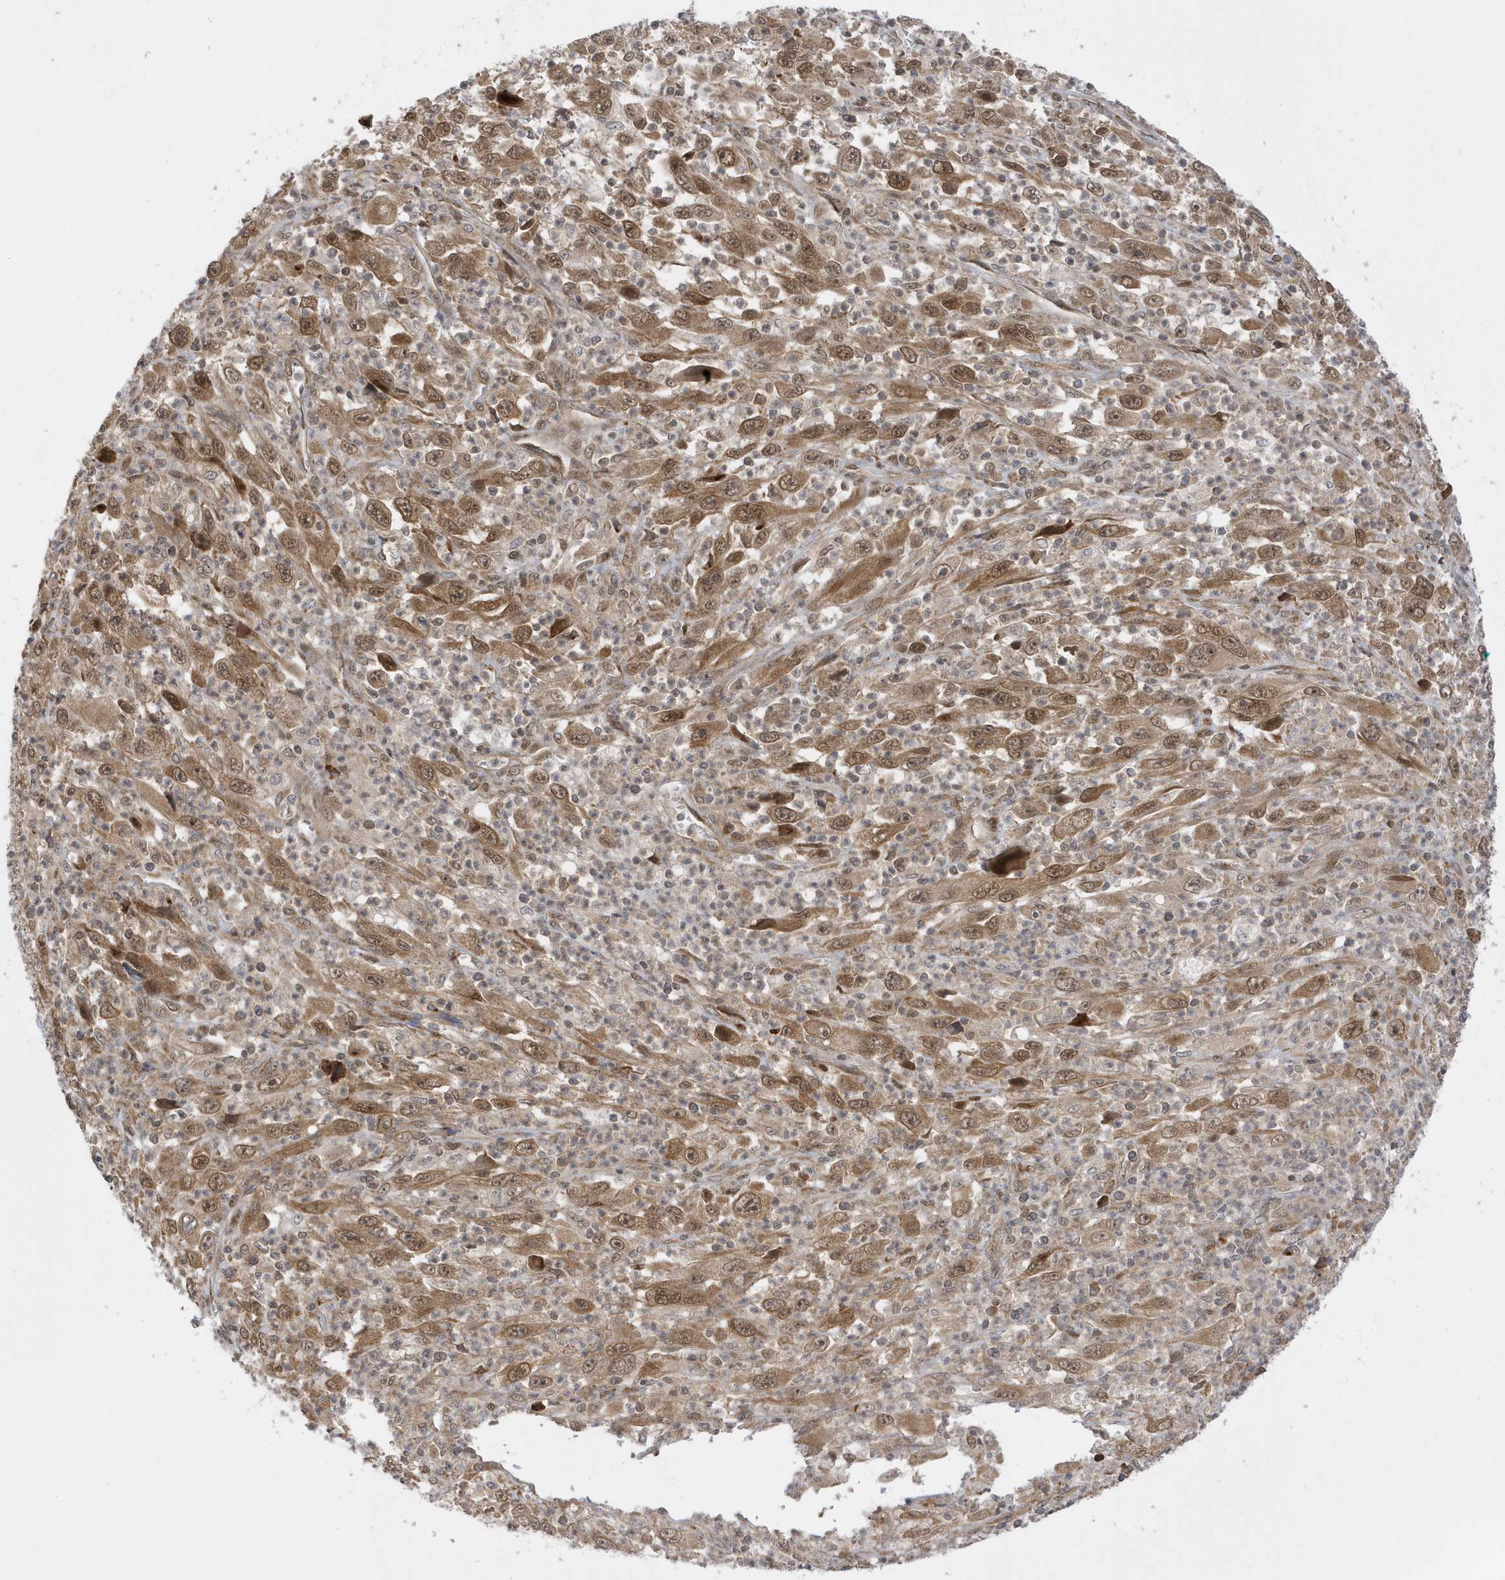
{"staining": {"intensity": "moderate", "quantity": ">75%", "location": "cytoplasmic/membranous,nuclear"}, "tissue": "melanoma", "cell_type": "Tumor cells", "image_type": "cancer", "snomed": [{"axis": "morphology", "description": "Malignant melanoma, Metastatic site"}, {"axis": "topography", "description": "Skin"}], "caption": "Protein analysis of malignant melanoma (metastatic site) tissue displays moderate cytoplasmic/membranous and nuclear positivity in about >75% of tumor cells. The staining was performed using DAB to visualize the protein expression in brown, while the nuclei were stained in blue with hematoxylin (Magnification: 20x).", "gene": "METTL21A", "patient": {"sex": "female", "age": 56}}